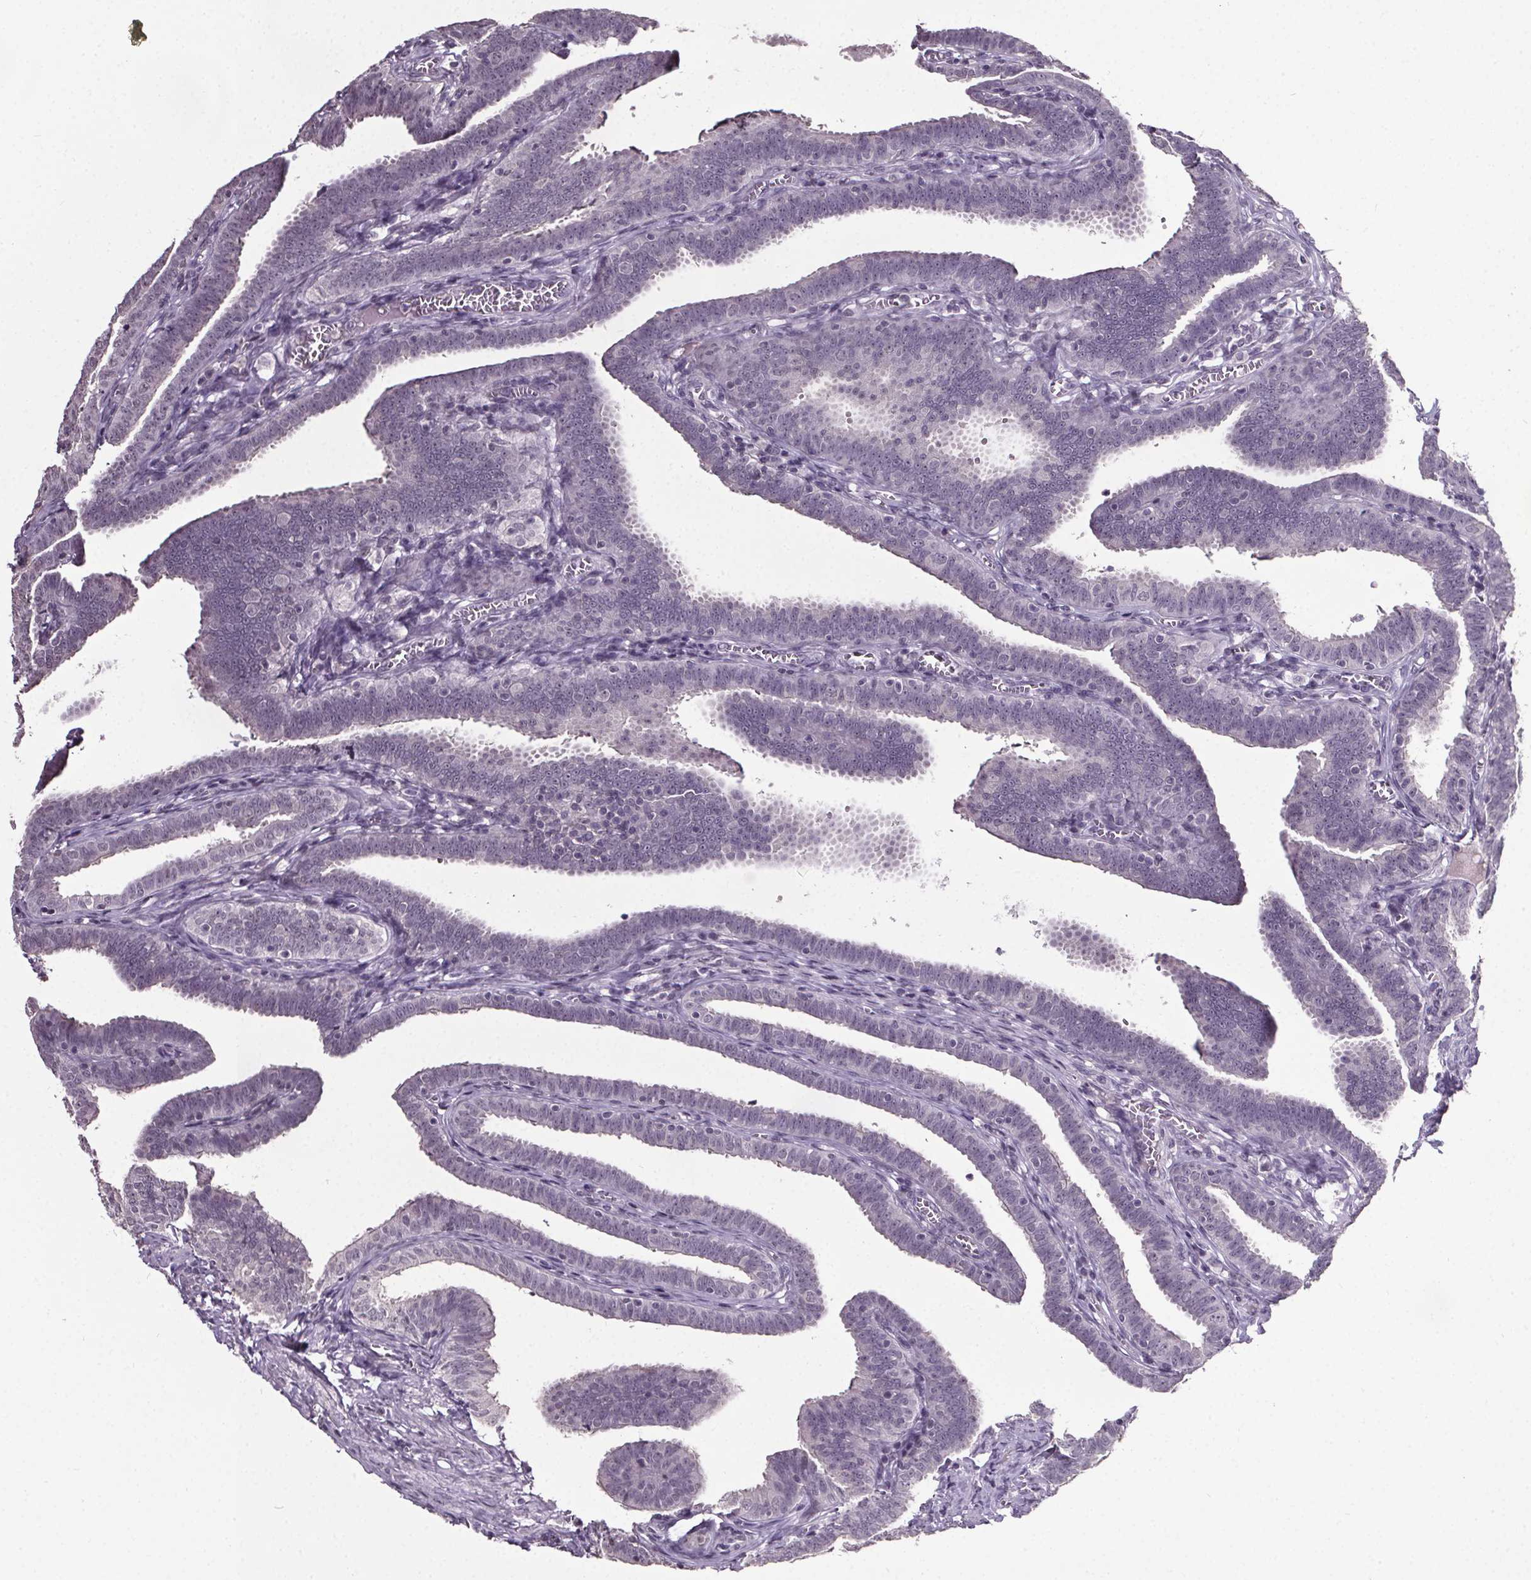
{"staining": {"intensity": "negative", "quantity": "none", "location": "none"}, "tissue": "fallopian tube", "cell_type": "Glandular cells", "image_type": "normal", "snomed": [{"axis": "morphology", "description": "Normal tissue, NOS"}, {"axis": "topography", "description": "Fallopian tube"}], "caption": "High power microscopy histopathology image of an immunohistochemistry (IHC) image of unremarkable fallopian tube, revealing no significant staining in glandular cells.", "gene": "NKX6", "patient": {"sex": "female", "age": 25}}